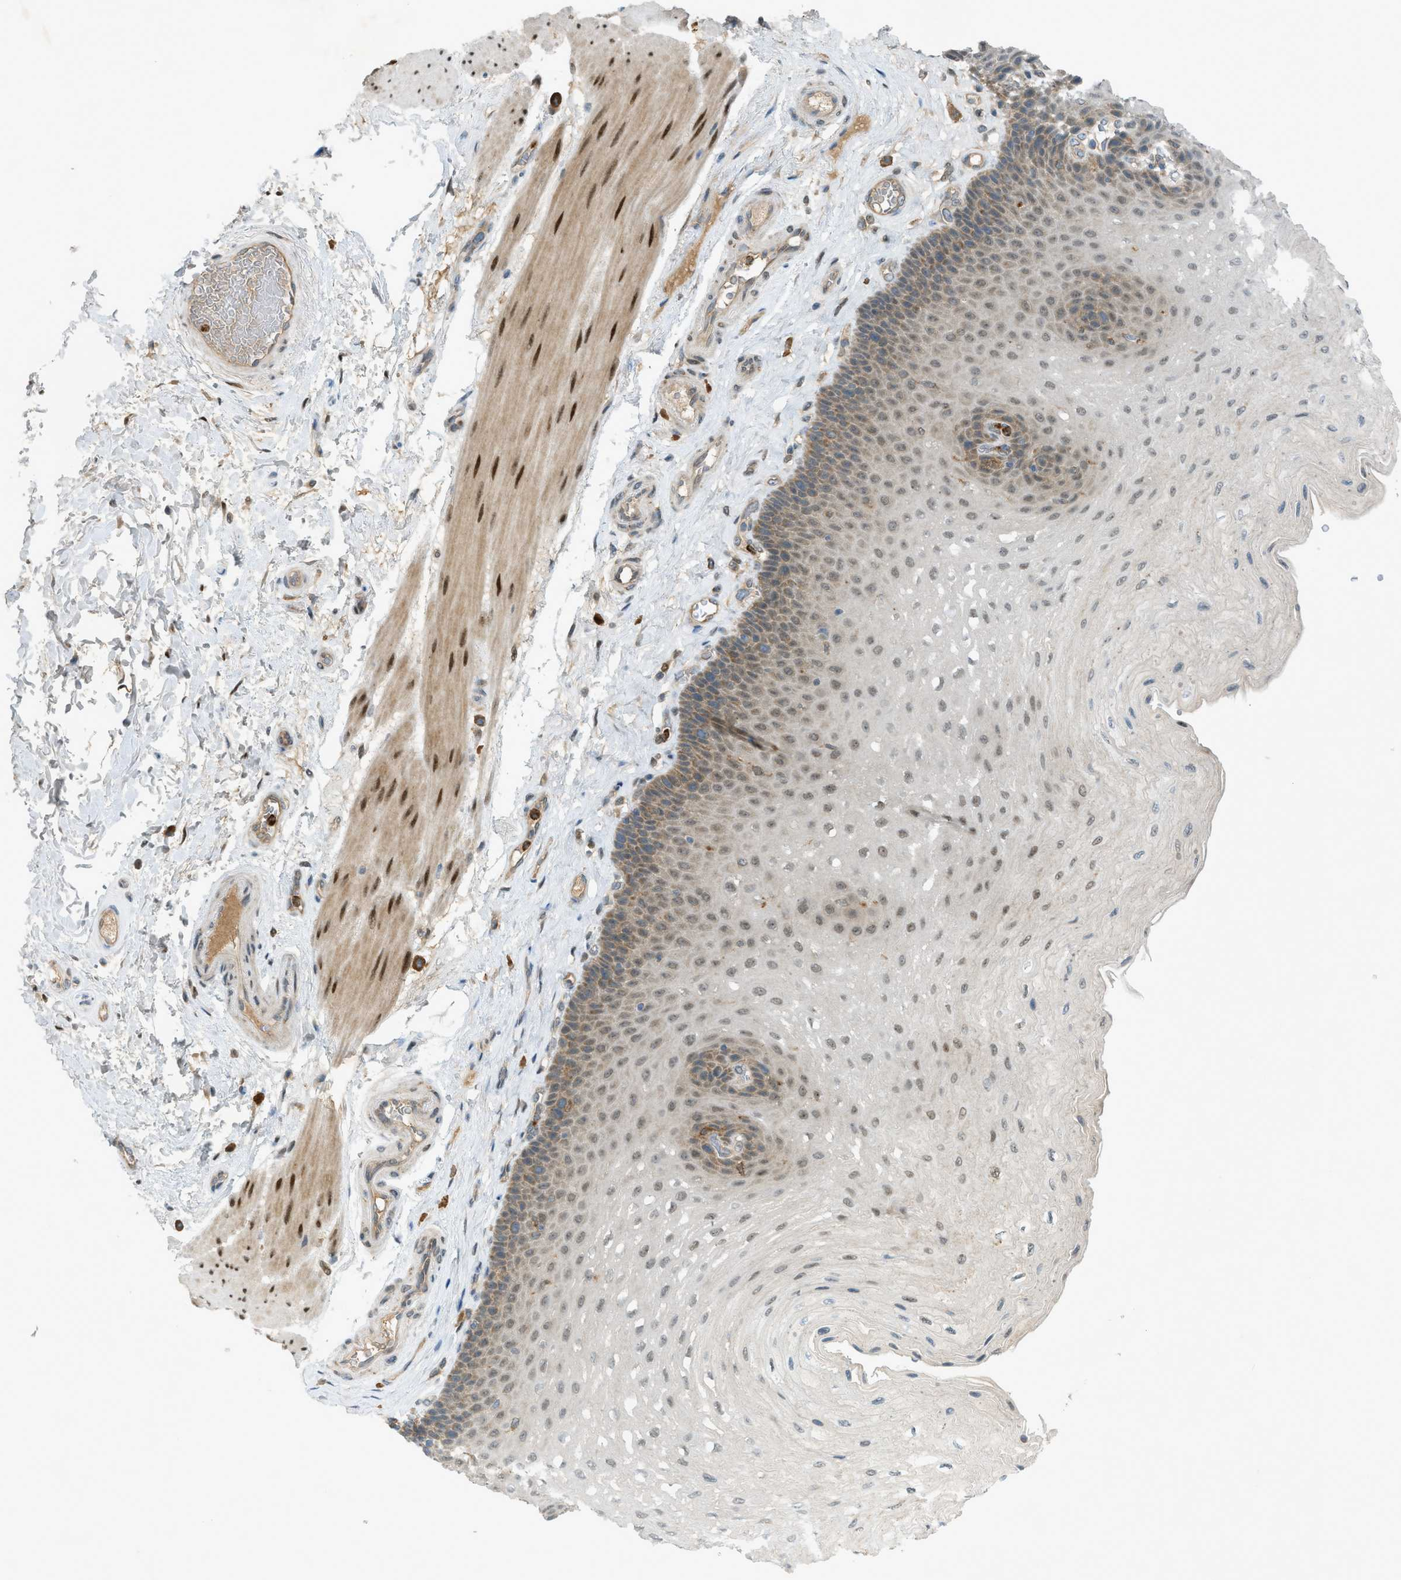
{"staining": {"intensity": "weak", "quantity": "25%-75%", "location": "cytoplasmic/membranous,nuclear"}, "tissue": "esophagus", "cell_type": "Squamous epithelial cells", "image_type": "normal", "snomed": [{"axis": "morphology", "description": "Normal tissue, NOS"}, {"axis": "topography", "description": "Esophagus"}], "caption": "A histopathology image showing weak cytoplasmic/membranous,nuclear staining in about 25%-75% of squamous epithelial cells in benign esophagus, as visualized by brown immunohistochemical staining.", "gene": "DYRK1A", "patient": {"sex": "female", "age": 72}}